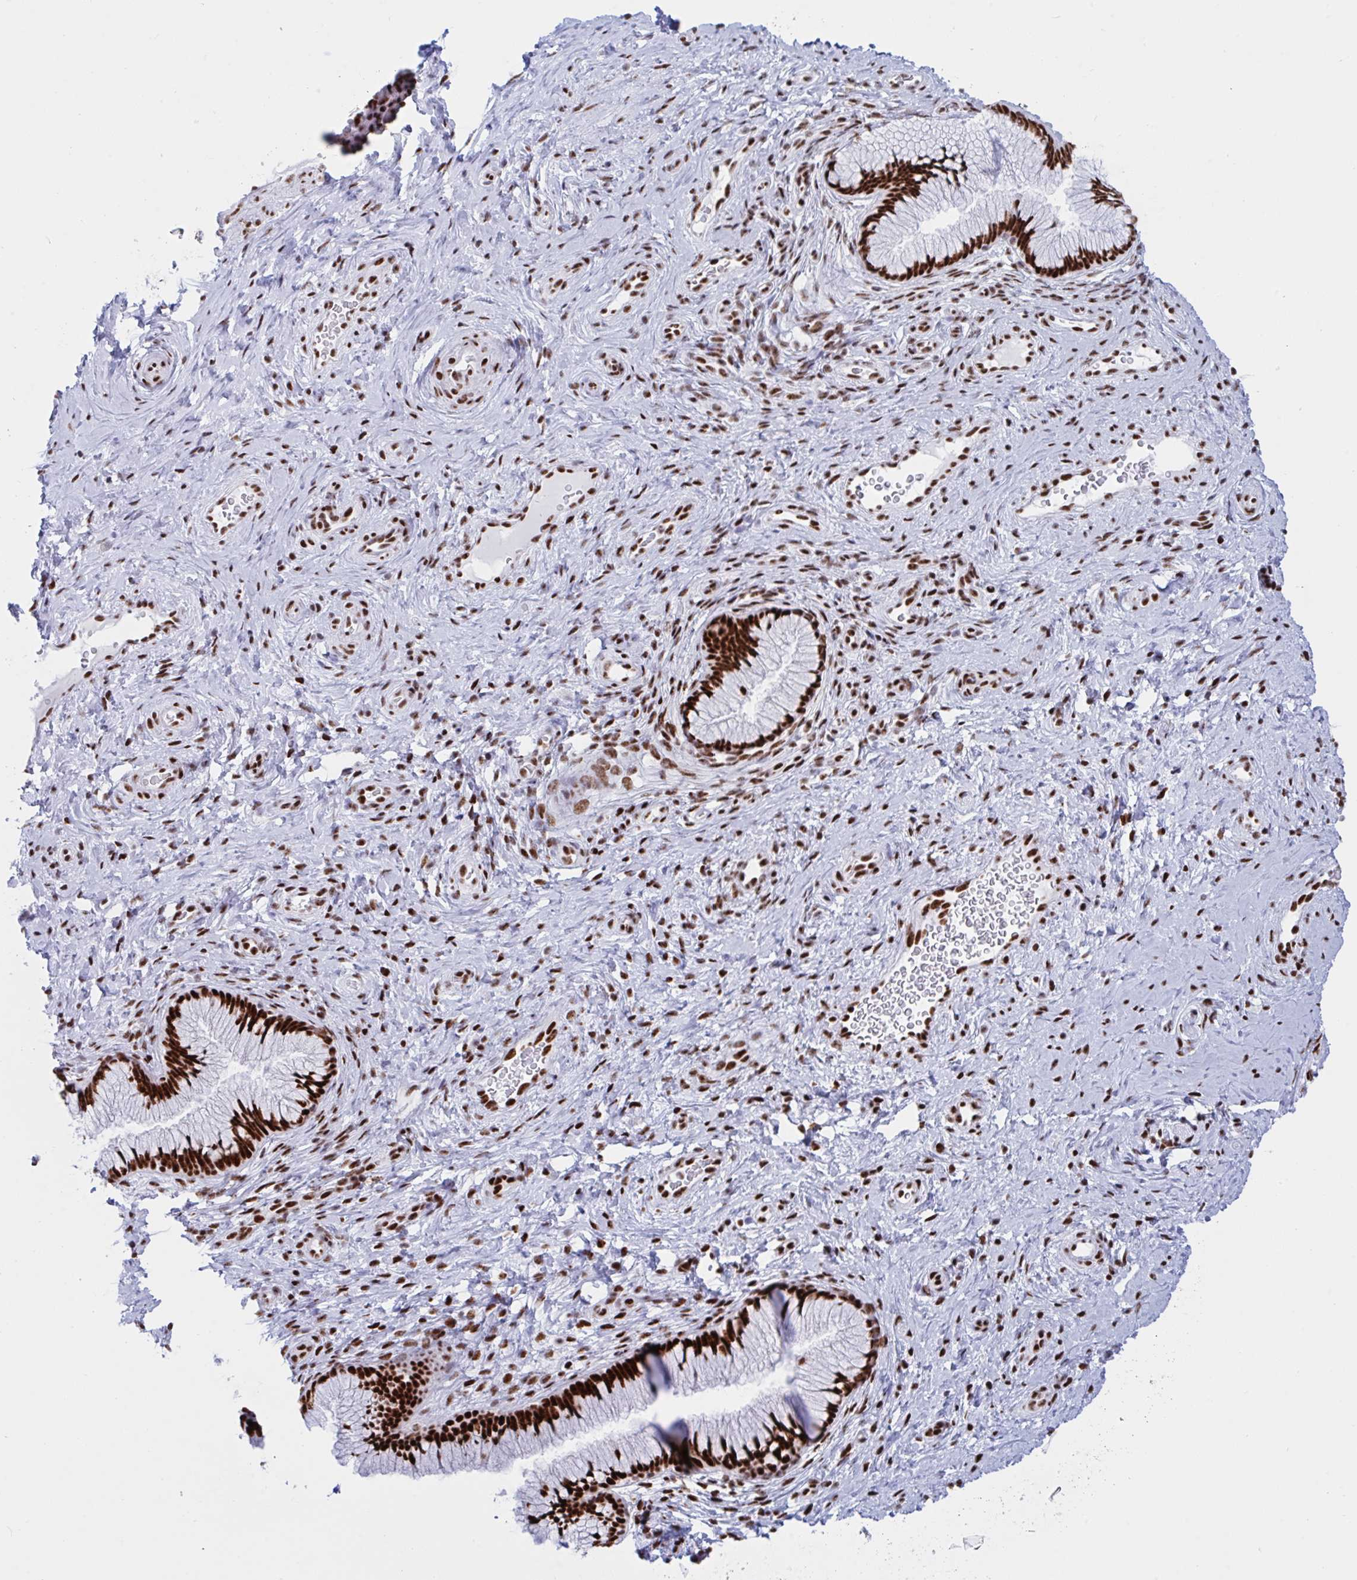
{"staining": {"intensity": "strong", "quantity": ">75%", "location": "nuclear"}, "tissue": "cervix", "cell_type": "Glandular cells", "image_type": "normal", "snomed": [{"axis": "morphology", "description": "Normal tissue, NOS"}, {"axis": "topography", "description": "Cervix"}], "caption": "Protein expression analysis of unremarkable cervix displays strong nuclear positivity in about >75% of glandular cells.", "gene": "IKZF2", "patient": {"sex": "female", "age": 34}}